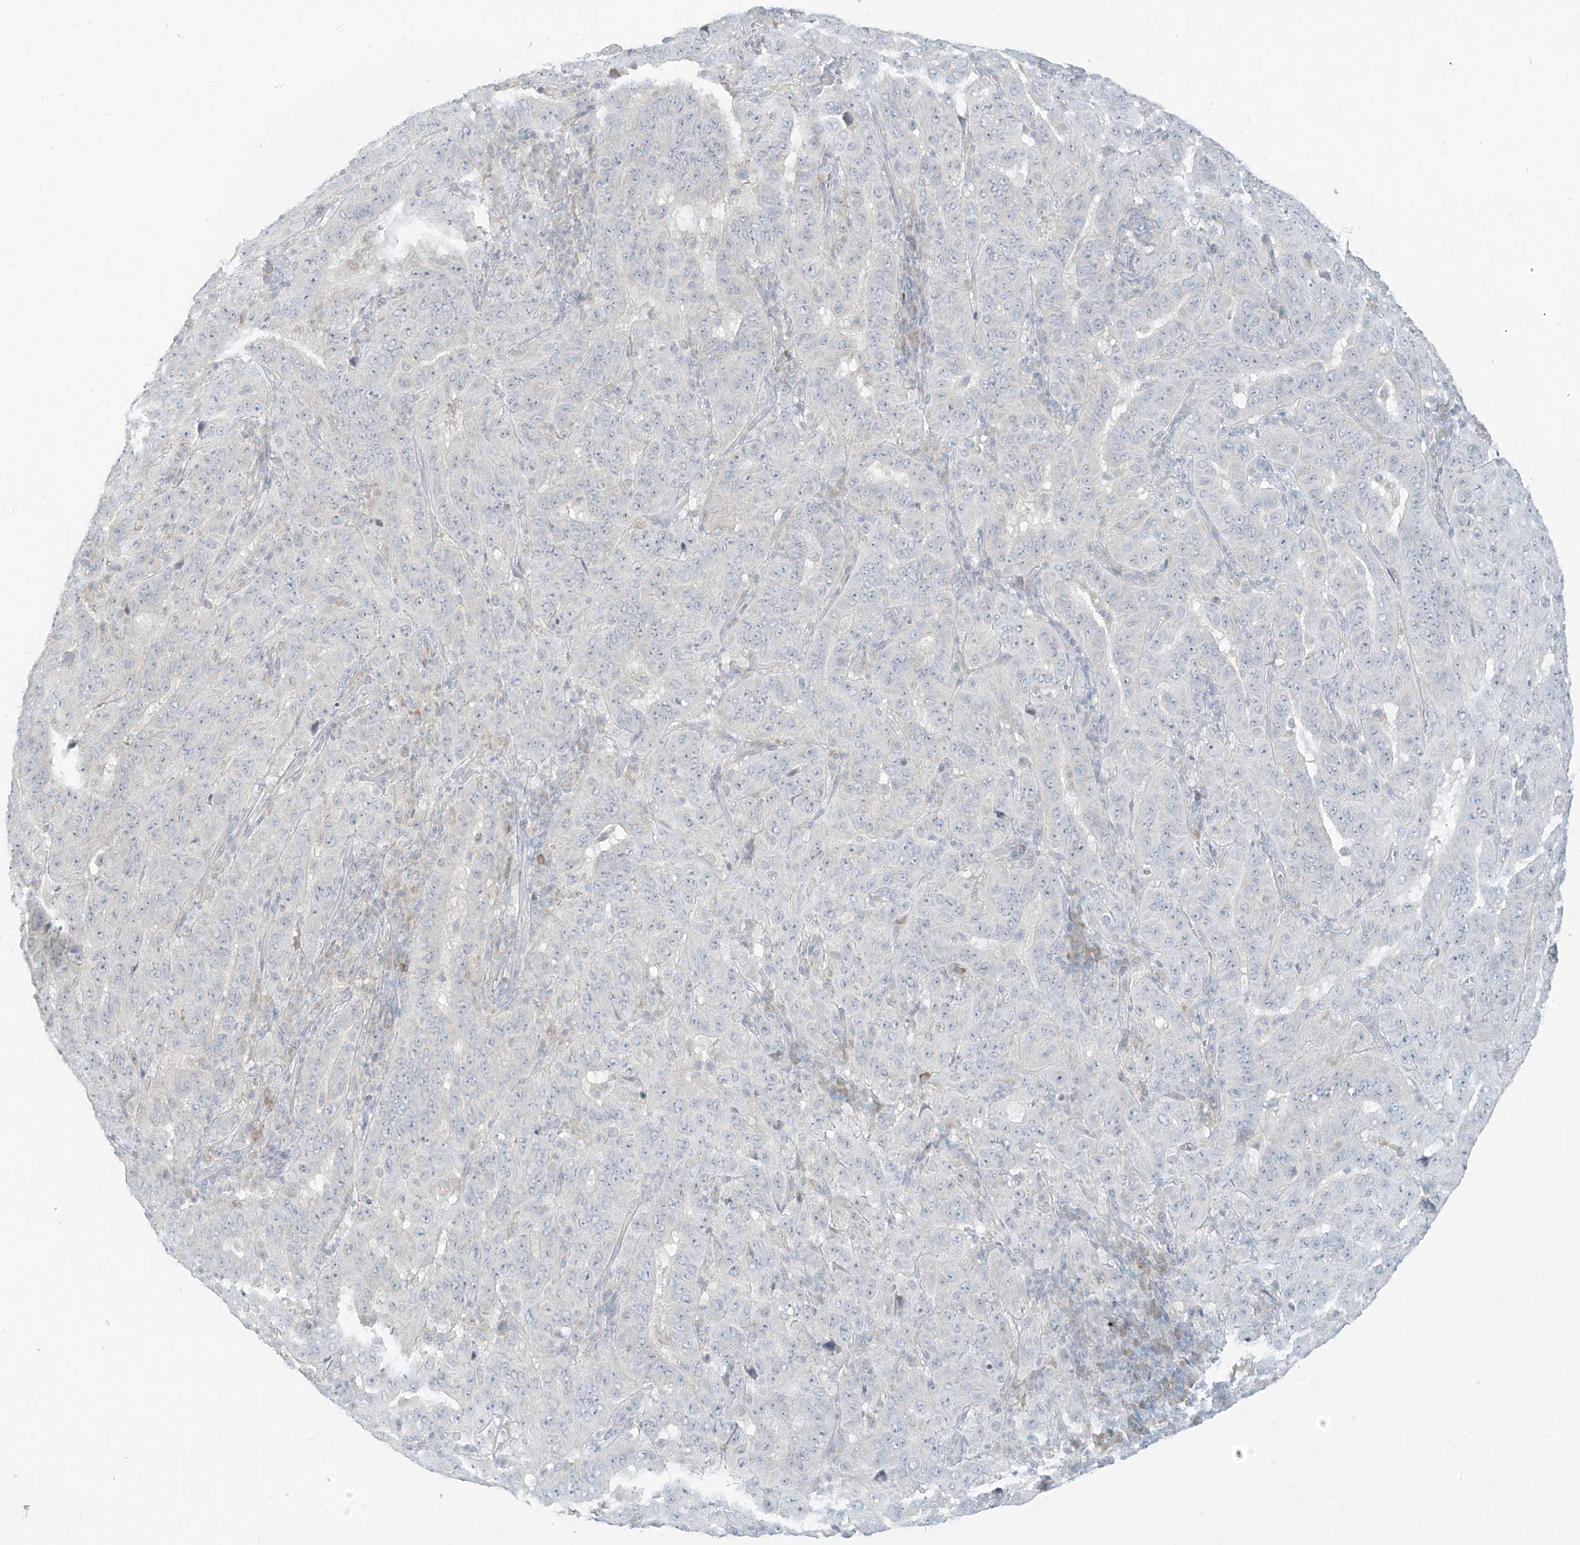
{"staining": {"intensity": "negative", "quantity": "none", "location": "none"}, "tissue": "pancreatic cancer", "cell_type": "Tumor cells", "image_type": "cancer", "snomed": [{"axis": "morphology", "description": "Adenocarcinoma, NOS"}, {"axis": "topography", "description": "Pancreas"}], "caption": "Immunohistochemistry (IHC) photomicrograph of human pancreatic cancer (adenocarcinoma) stained for a protein (brown), which reveals no staining in tumor cells.", "gene": "C2orf42", "patient": {"sex": "male", "age": 63}}